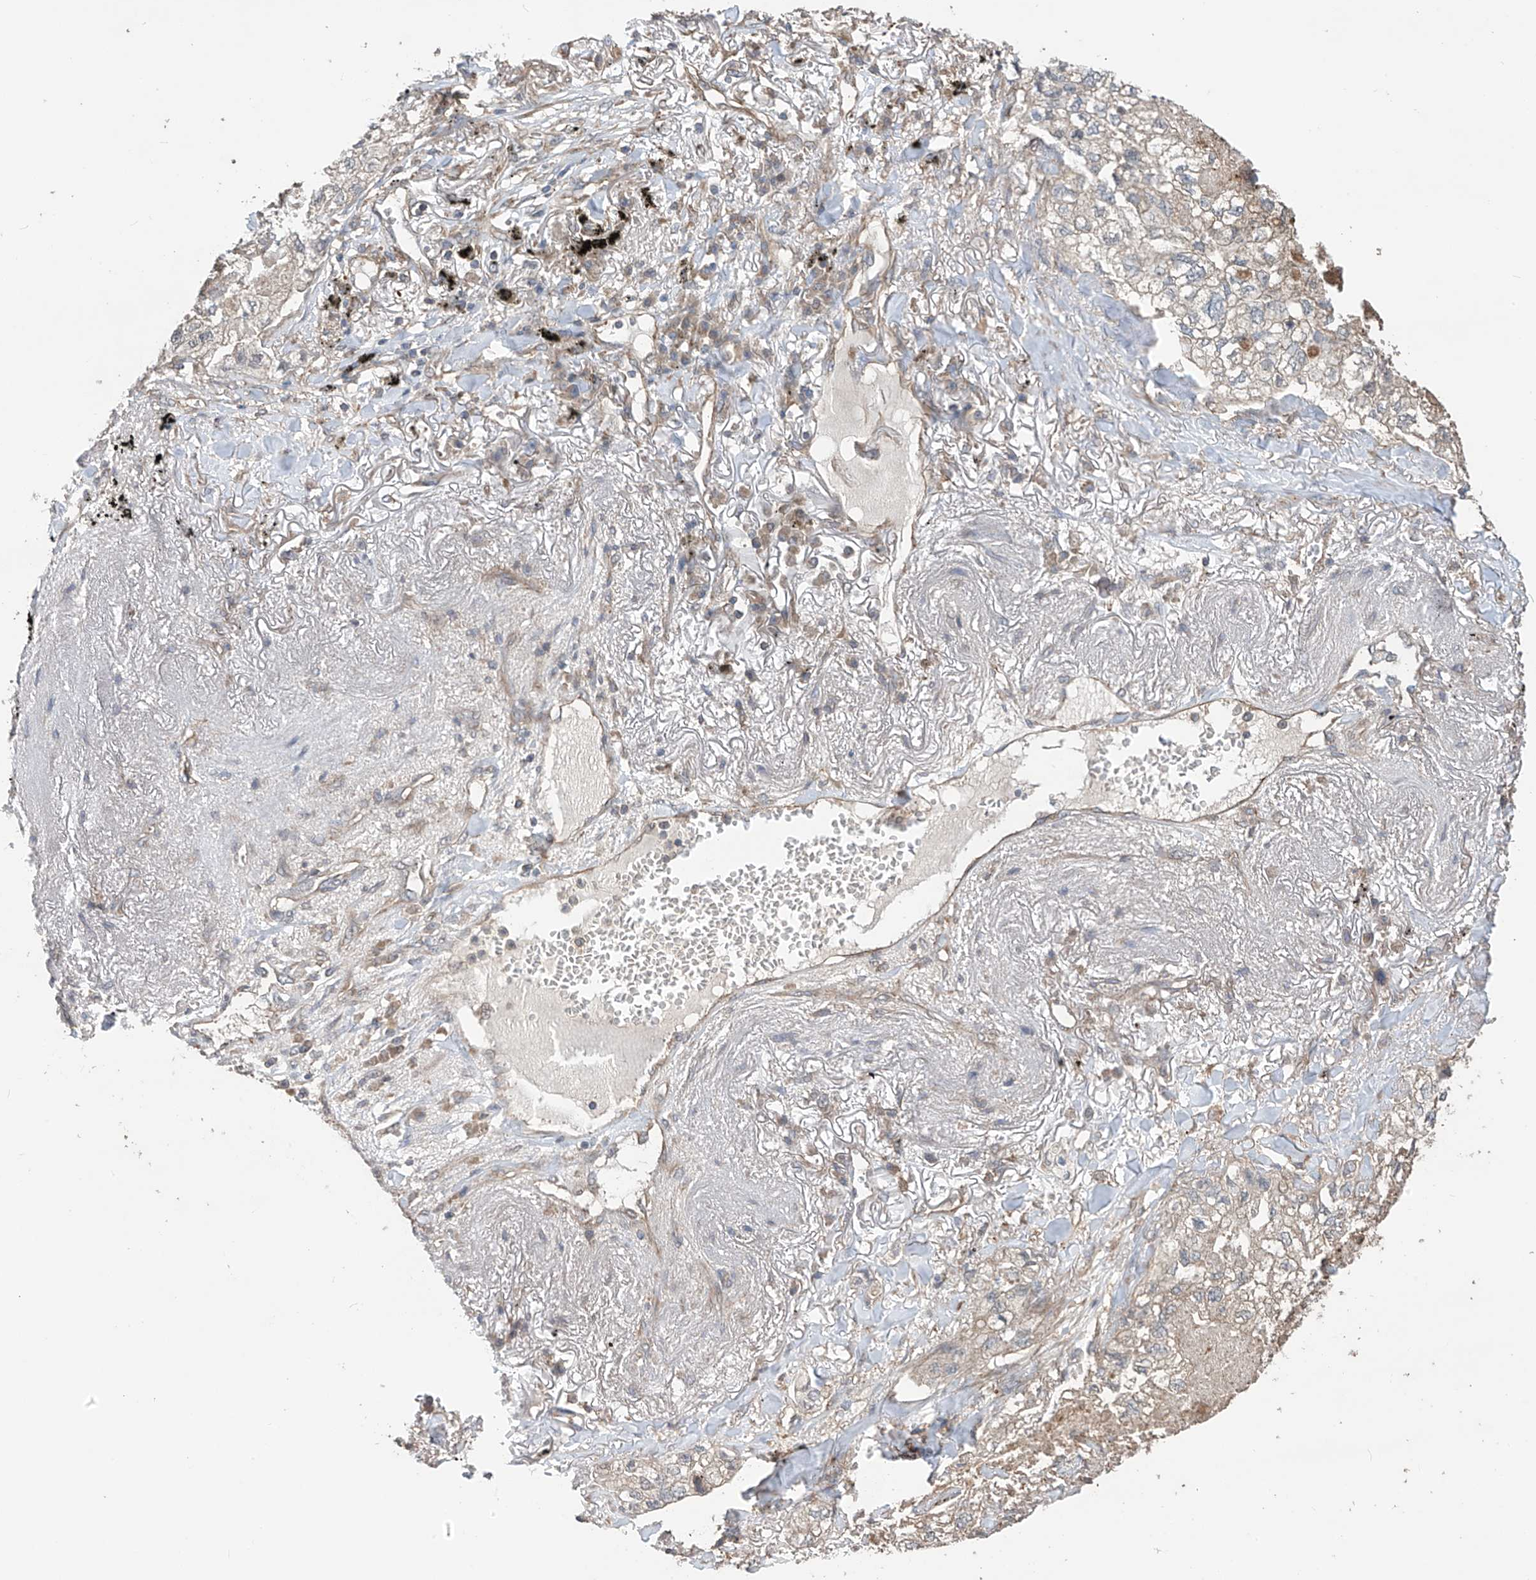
{"staining": {"intensity": "weak", "quantity": "25%-75%", "location": "cytoplasmic/membranous"}, "tissue": "lung cancer", "cell_type": "Tumor cells", "image_type": "cancer", "snomed": [{"axis": "morphology", "description": "Adenocarcinoma, NOS"}, {"axis": "topography", "description": "Lung"}], "caption": "Lung cancer (adenocarcinoma) stained for a protein (brown) shows weak cytoplasmic/membranous positive staining in about 25%-75% of tumor cells.", "gene": "PHACTR4", "patient": {"sex": "male", "age": 65}}